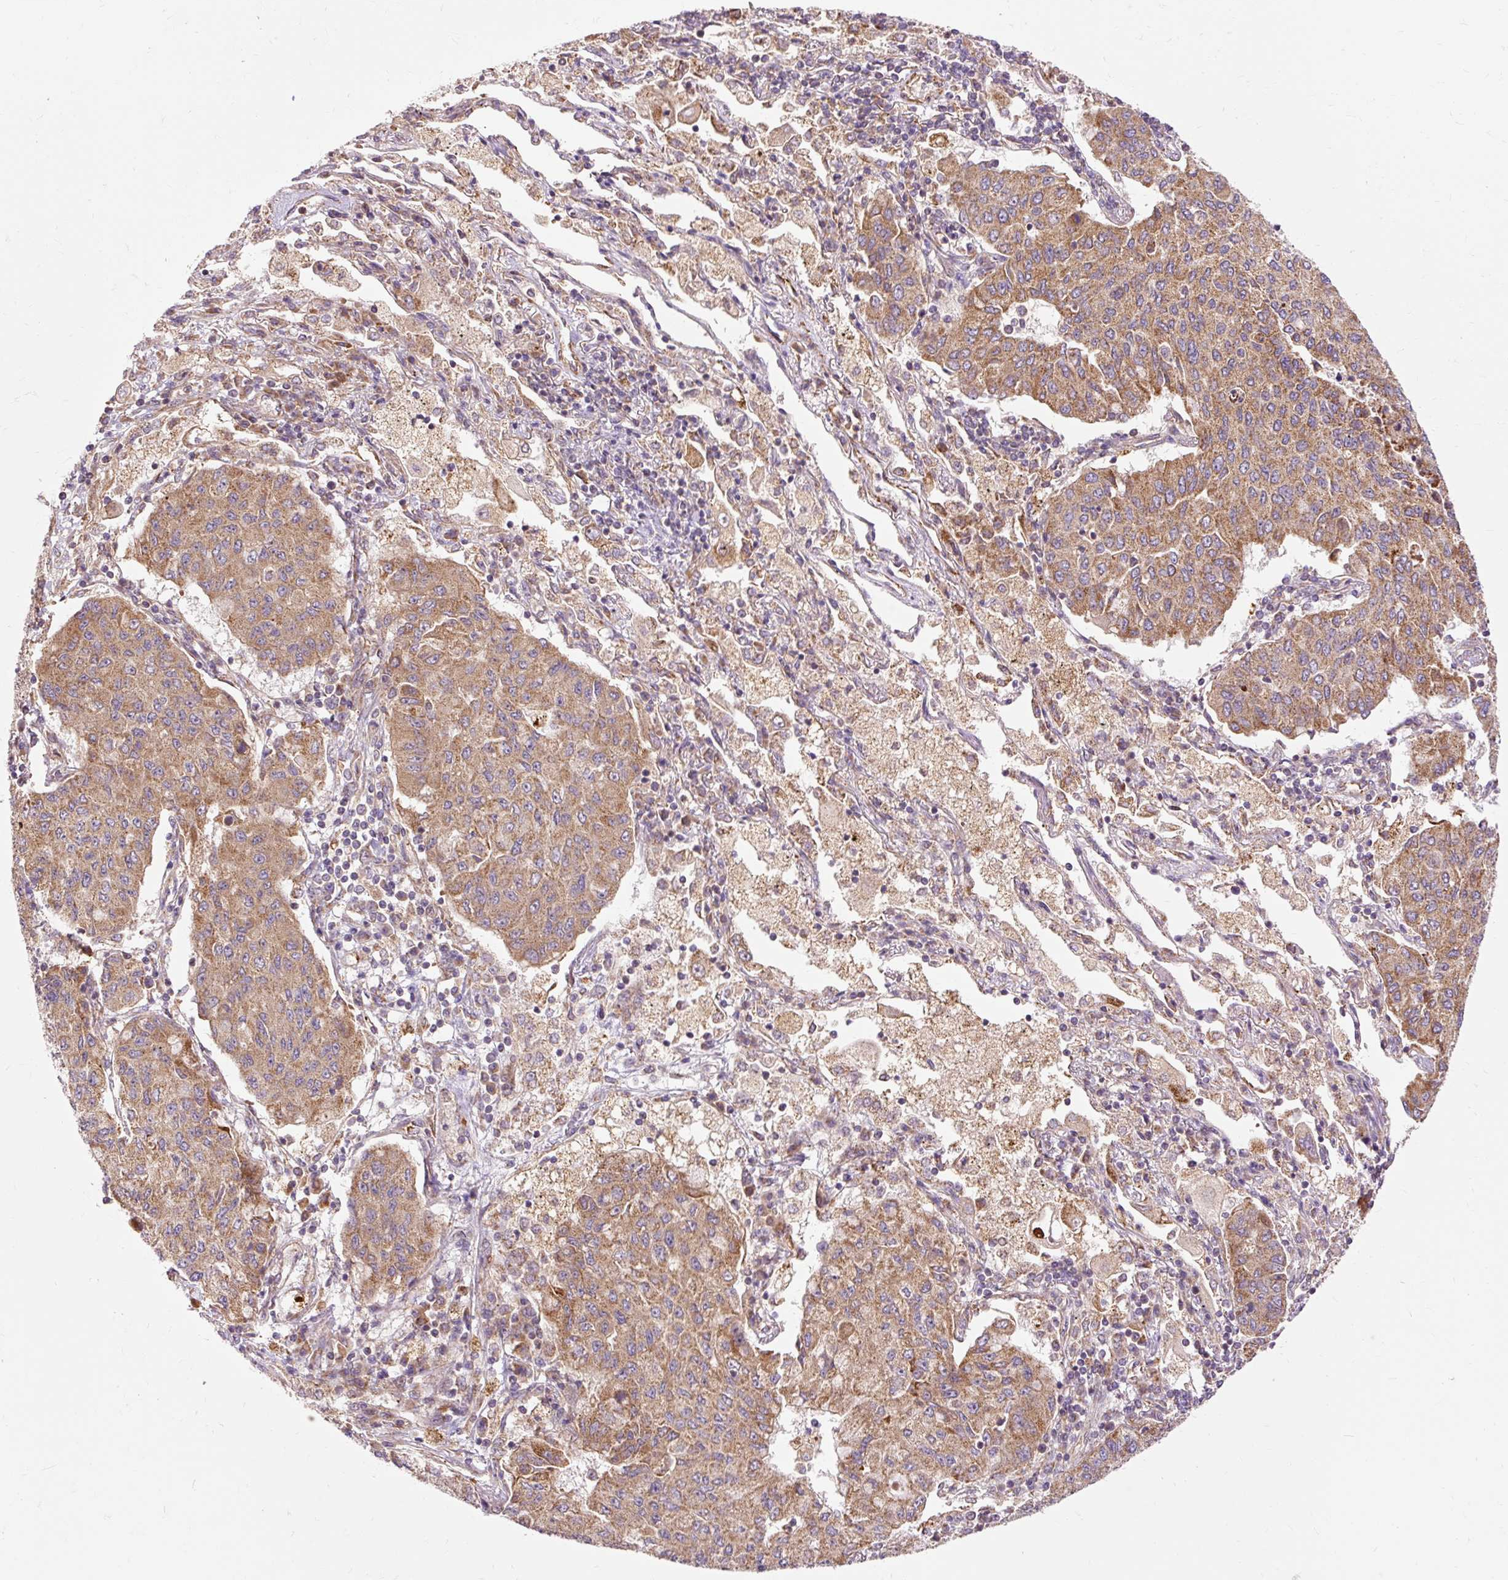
{"staining": {"intensity": "moderate", "quantity": ">75%", "location": "cytoplasmic/membranous"}, "tissue": "lung cancer", "cell_type": "Tumor cells", "image_type": "cancer", "snomed": [{"axis": "morphology", "description": "Squamous cell carcinoma, NOS"}, {"axis": "topography", "description": "Lung"}], "caption": "DAB (3,3'-diaminobenzidine) immunohistochemical staining of squamous cell carcinoma (lung) displays moderate cytoplasmic/membranous protein staining in about >75% of tumor cells. The staining was performed using DAB to visualize the protein expression in brown, while the nuclei were stained in blue with hematoxylin (Magnification: 20x).", "gene": "RIPOR3", "patient": {"sex": "male", "age": 74}}